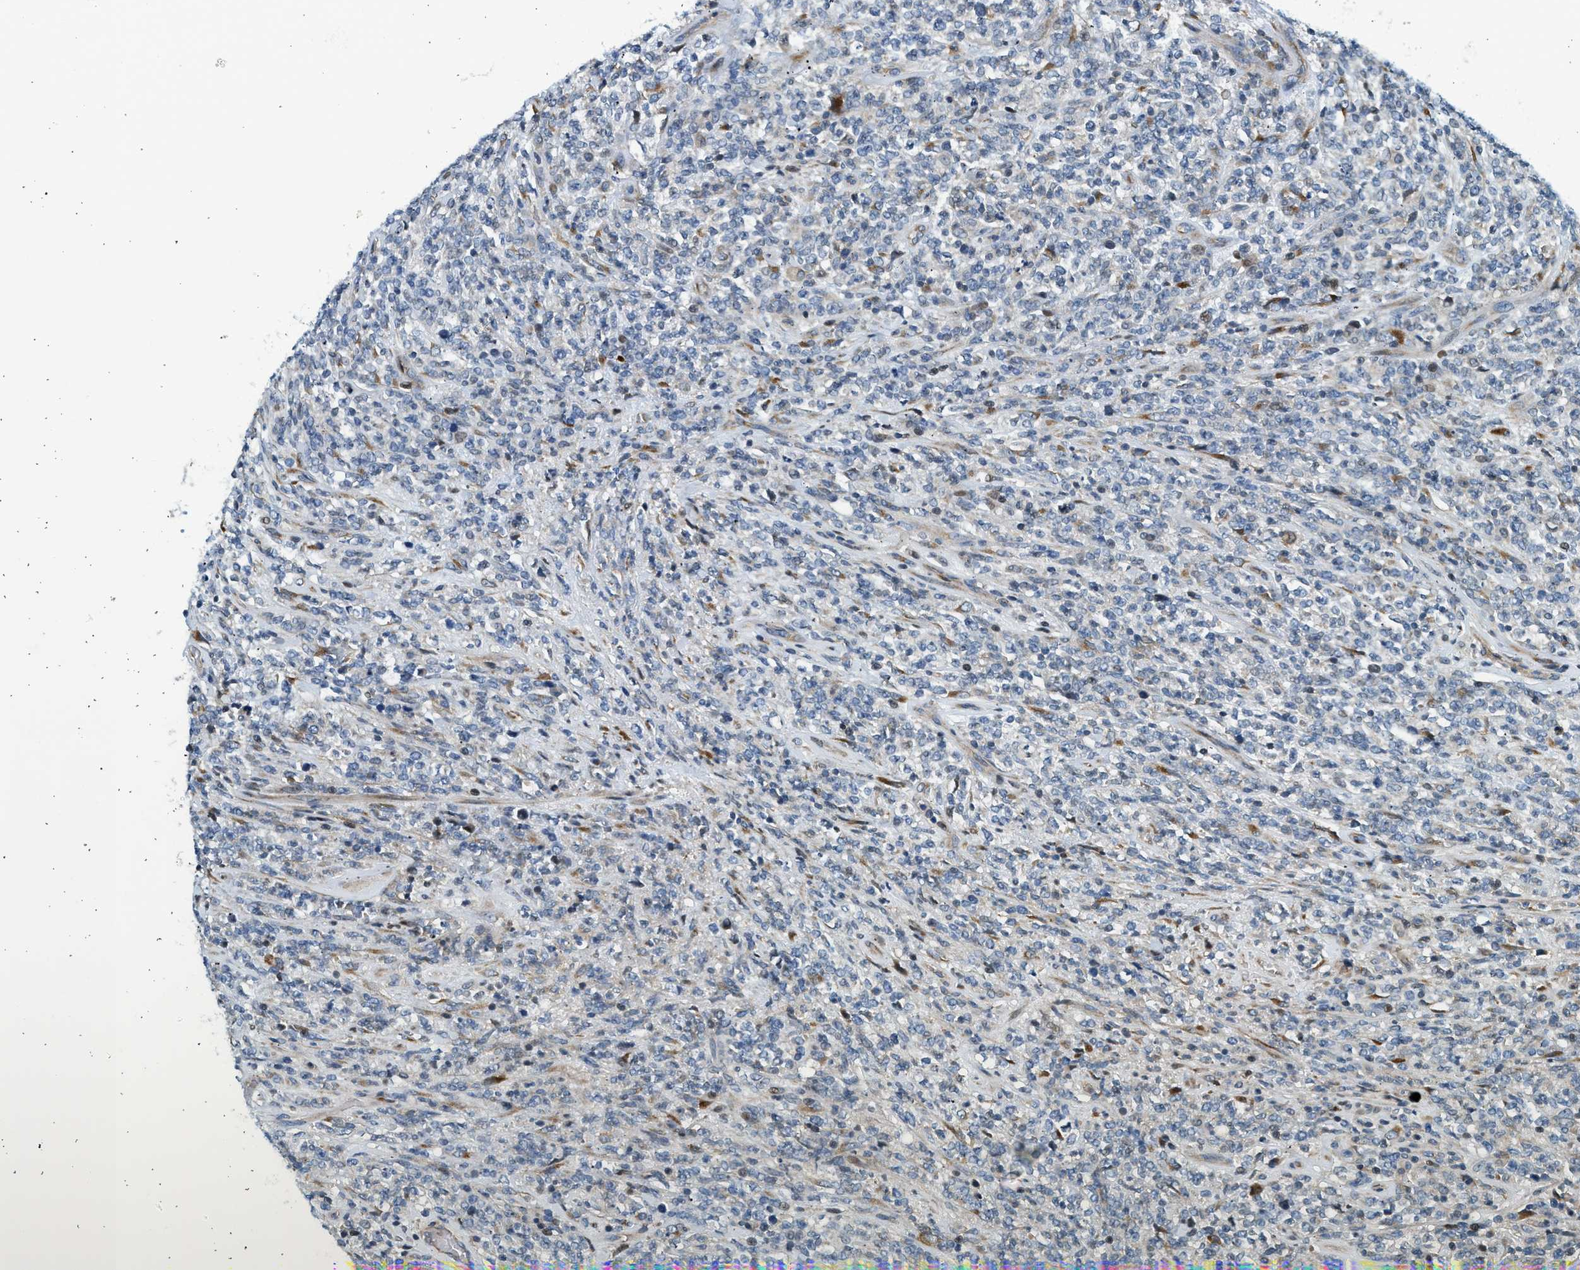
{"staining": {"intensity": "negative", "quantity": "none", "location": "none"}, "tissue": "lymphoma", "cell_type": "Tumor cells", "image_type": "cancer", "snomed": [{"axis": "morphology", "description": "Malignant lymphoma, non-Hodgkin's type, High grade"}, {"axis": "topography", "description": "Soft tissue"}], "caption": "Immunohistochemical staining of human high-grade malignant lymphoma, non-Hodgkin's type exhibits no significant staining in tumor cells.", "gene": "NRSN2", "patient": {"sex": "male", "age": 18}}